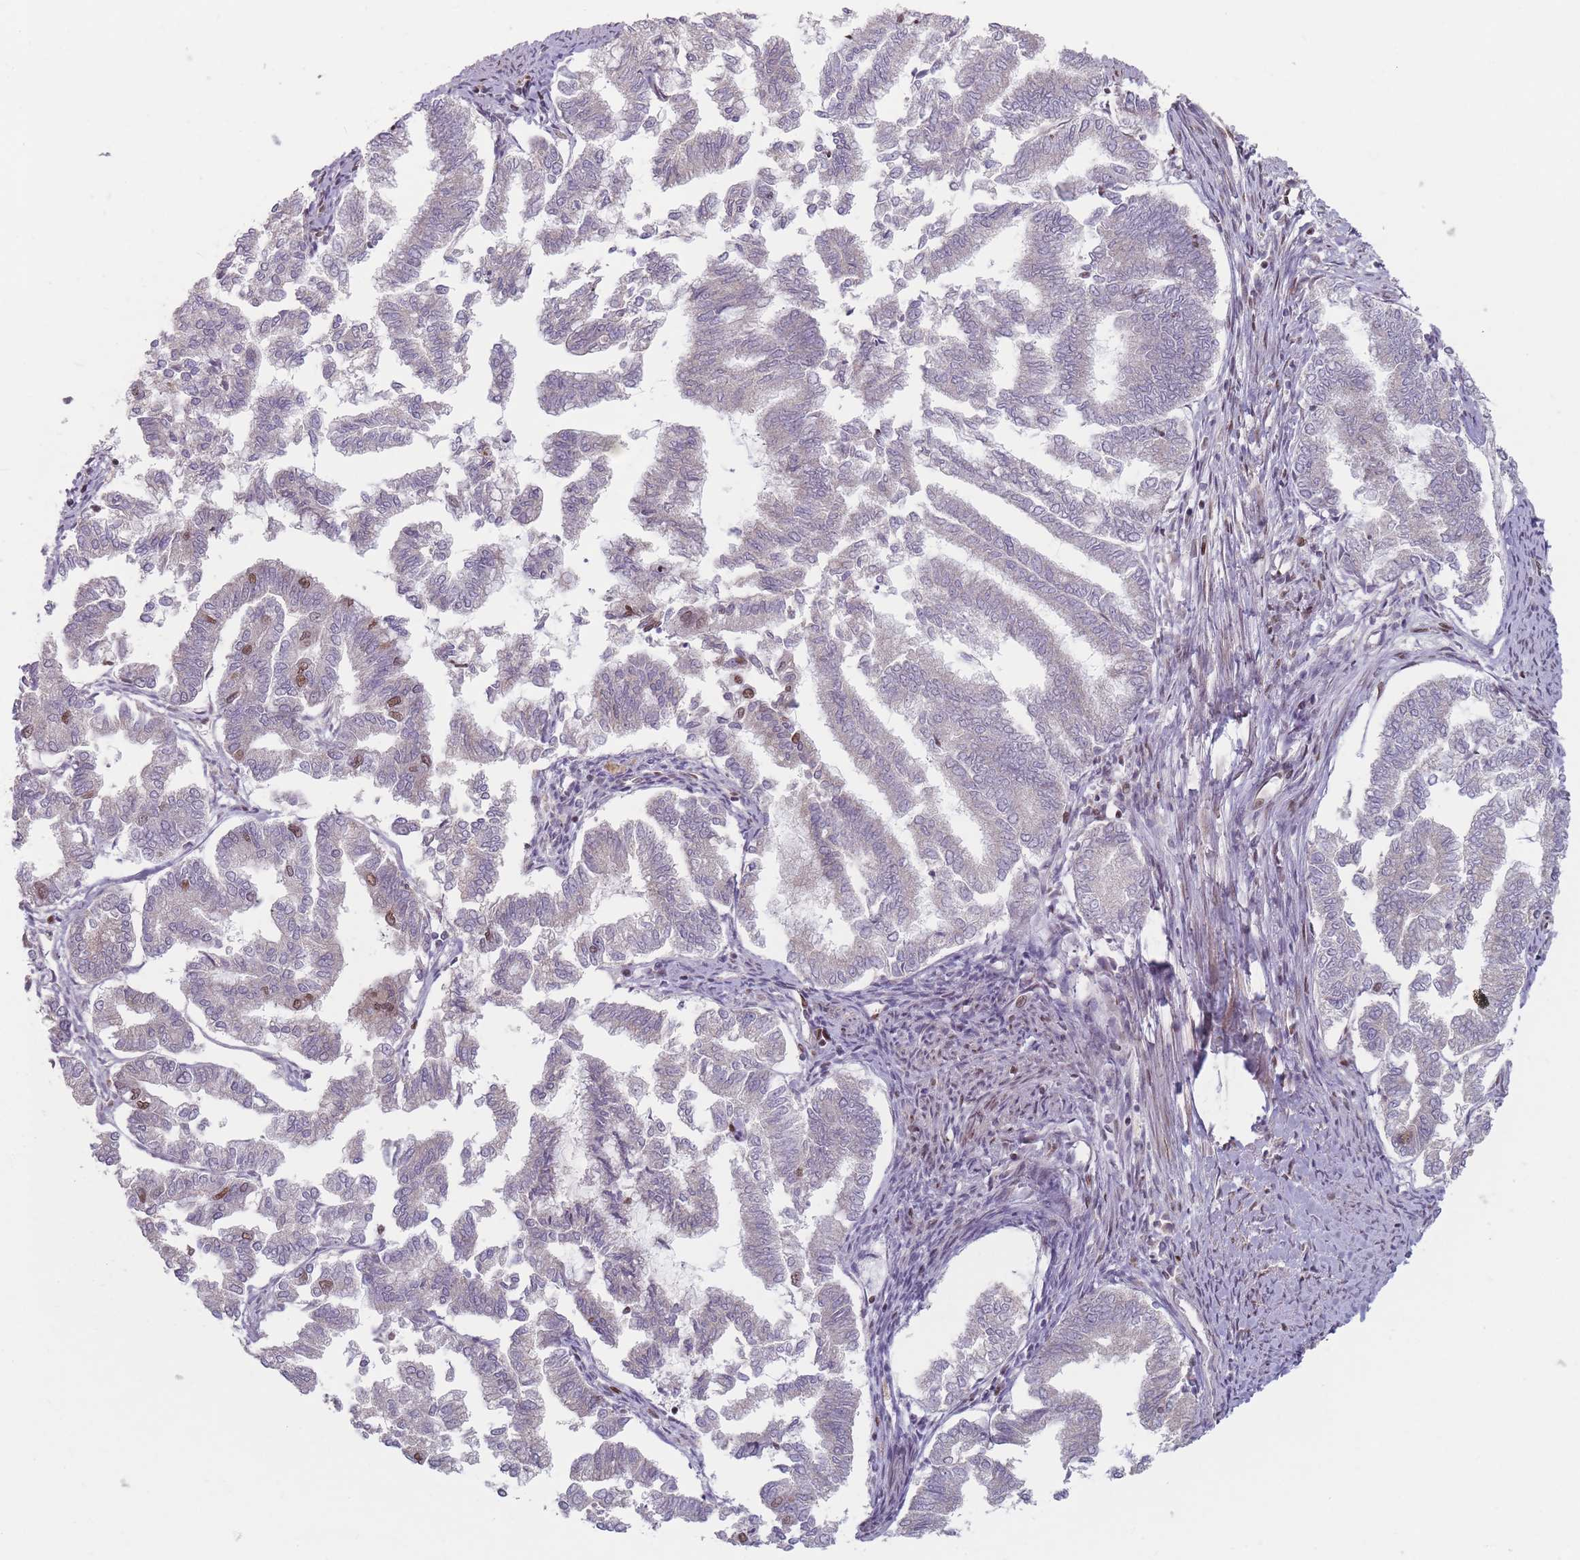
{"staining": {"intensity": "moderate", "quantity": "<25%", "location": "nuclear"}, "tissue": "endometrial cancer", "cell_type": "Tumor cells", "image_type": "cancer", "snomed": [{"axis": "morphology", "description": "Adenocarcinoma, NOS"}, {"axis": "topography", "description": "Endometrium"}], "caption": "Endometrial cancer stained with IHC reveals moderate nuclear staining in approximately <25% of tumor cells. Nuclei are stained in blue.", "gene": "SH3BGRL2", "patient": {"sex": "female", "age": 79}}